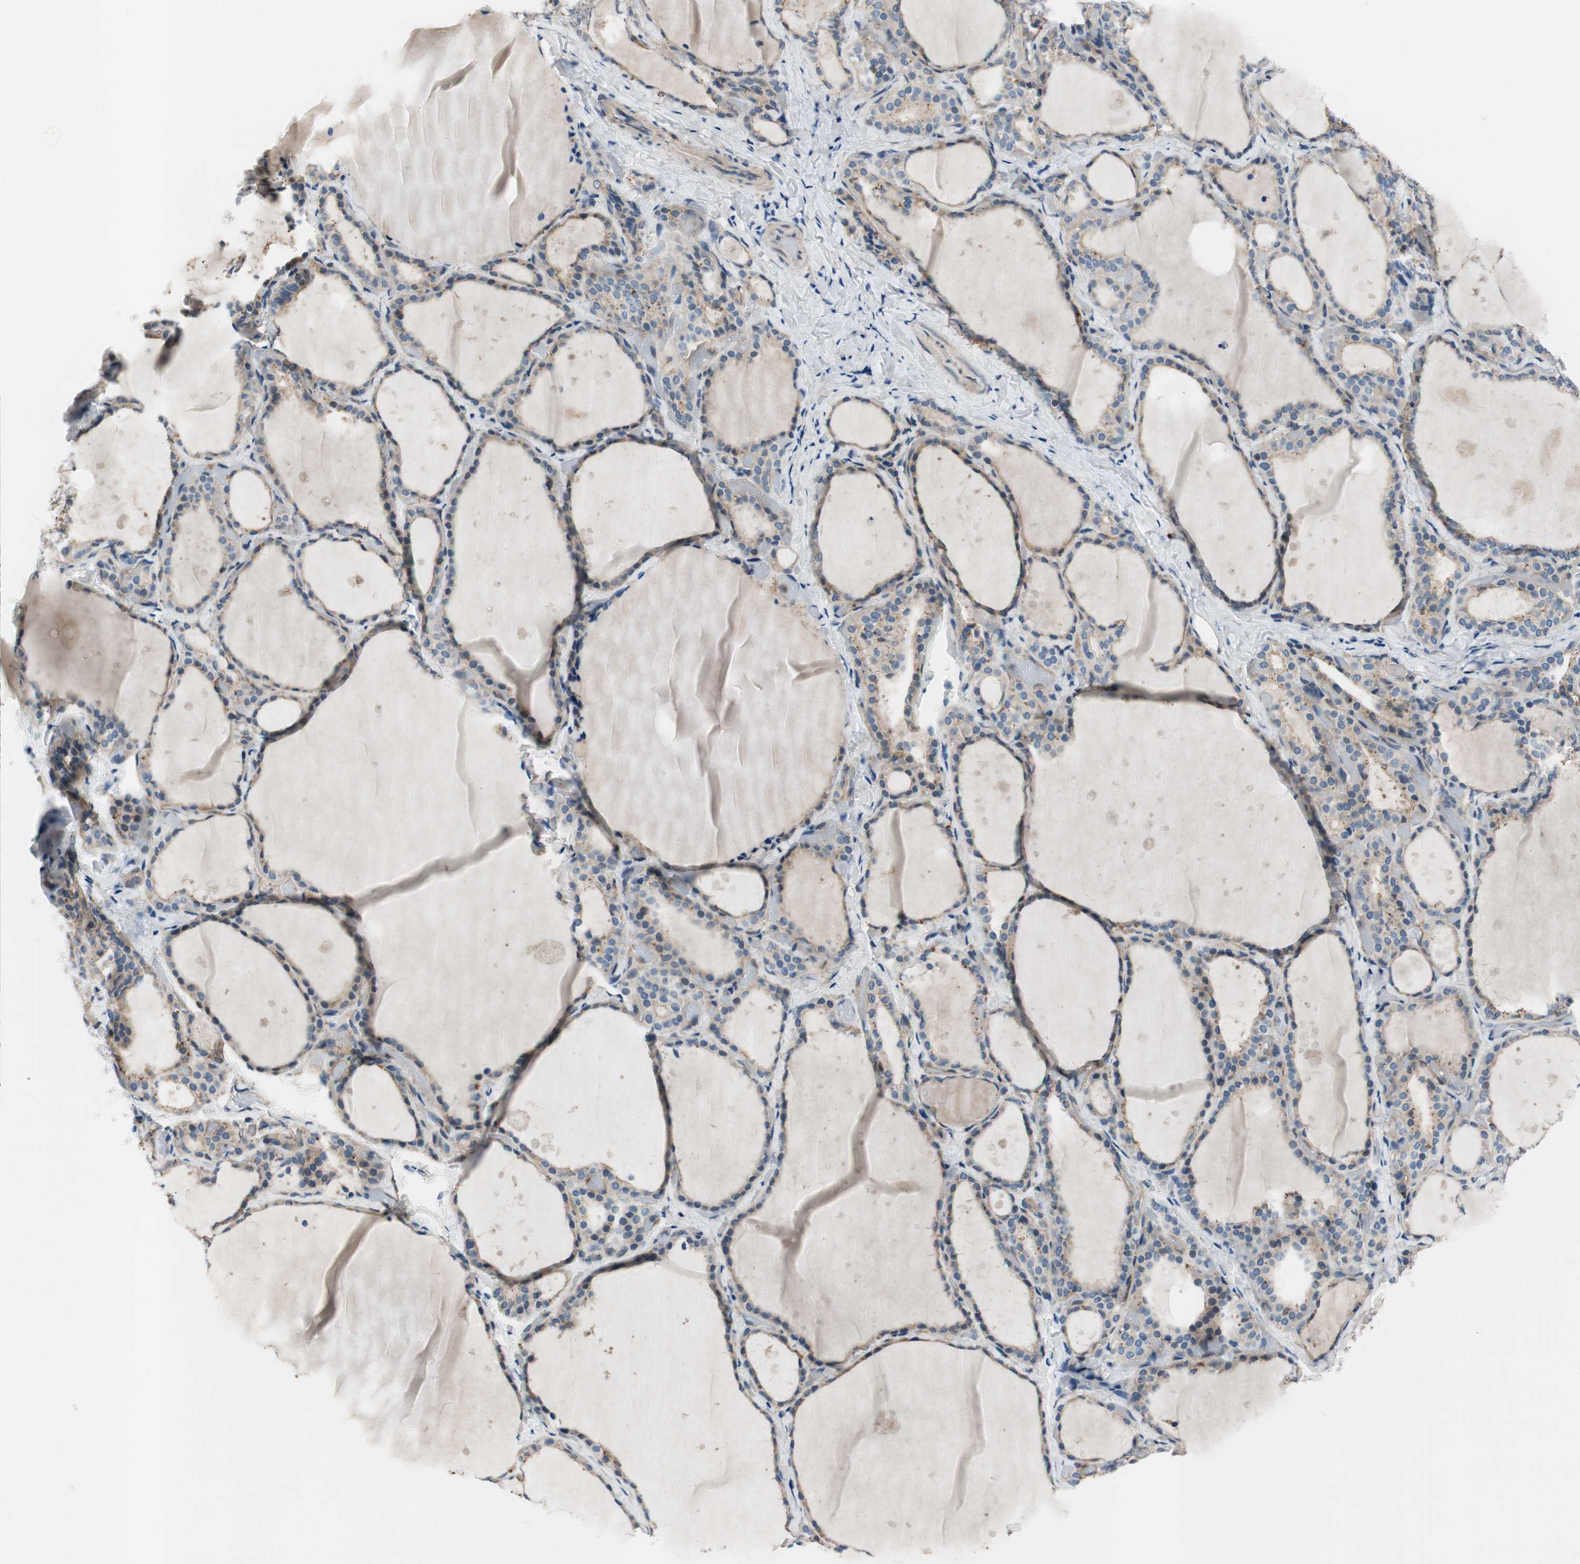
{"staining": {"intensity": "weak", "quantity": ">75%", "location": "cytoplasmic/membranous"}, "tissue": "thyroid gland", "cell_type": "Glandular cells", "image_type": "normal", "snomed": [{"axis": "morphology", "description": "Normal tissue, NOS"}, {"axis": "topography", "description": "Thyroid gland"}], "caption": "This is an image of immunohistochemistry staining of unremarkable thyroid gland, which shows weak expression in the cytoplasmic/membranous of glandular cells.", "gene": "CALML3", "patient": {"sex": "female", "age": 44}}